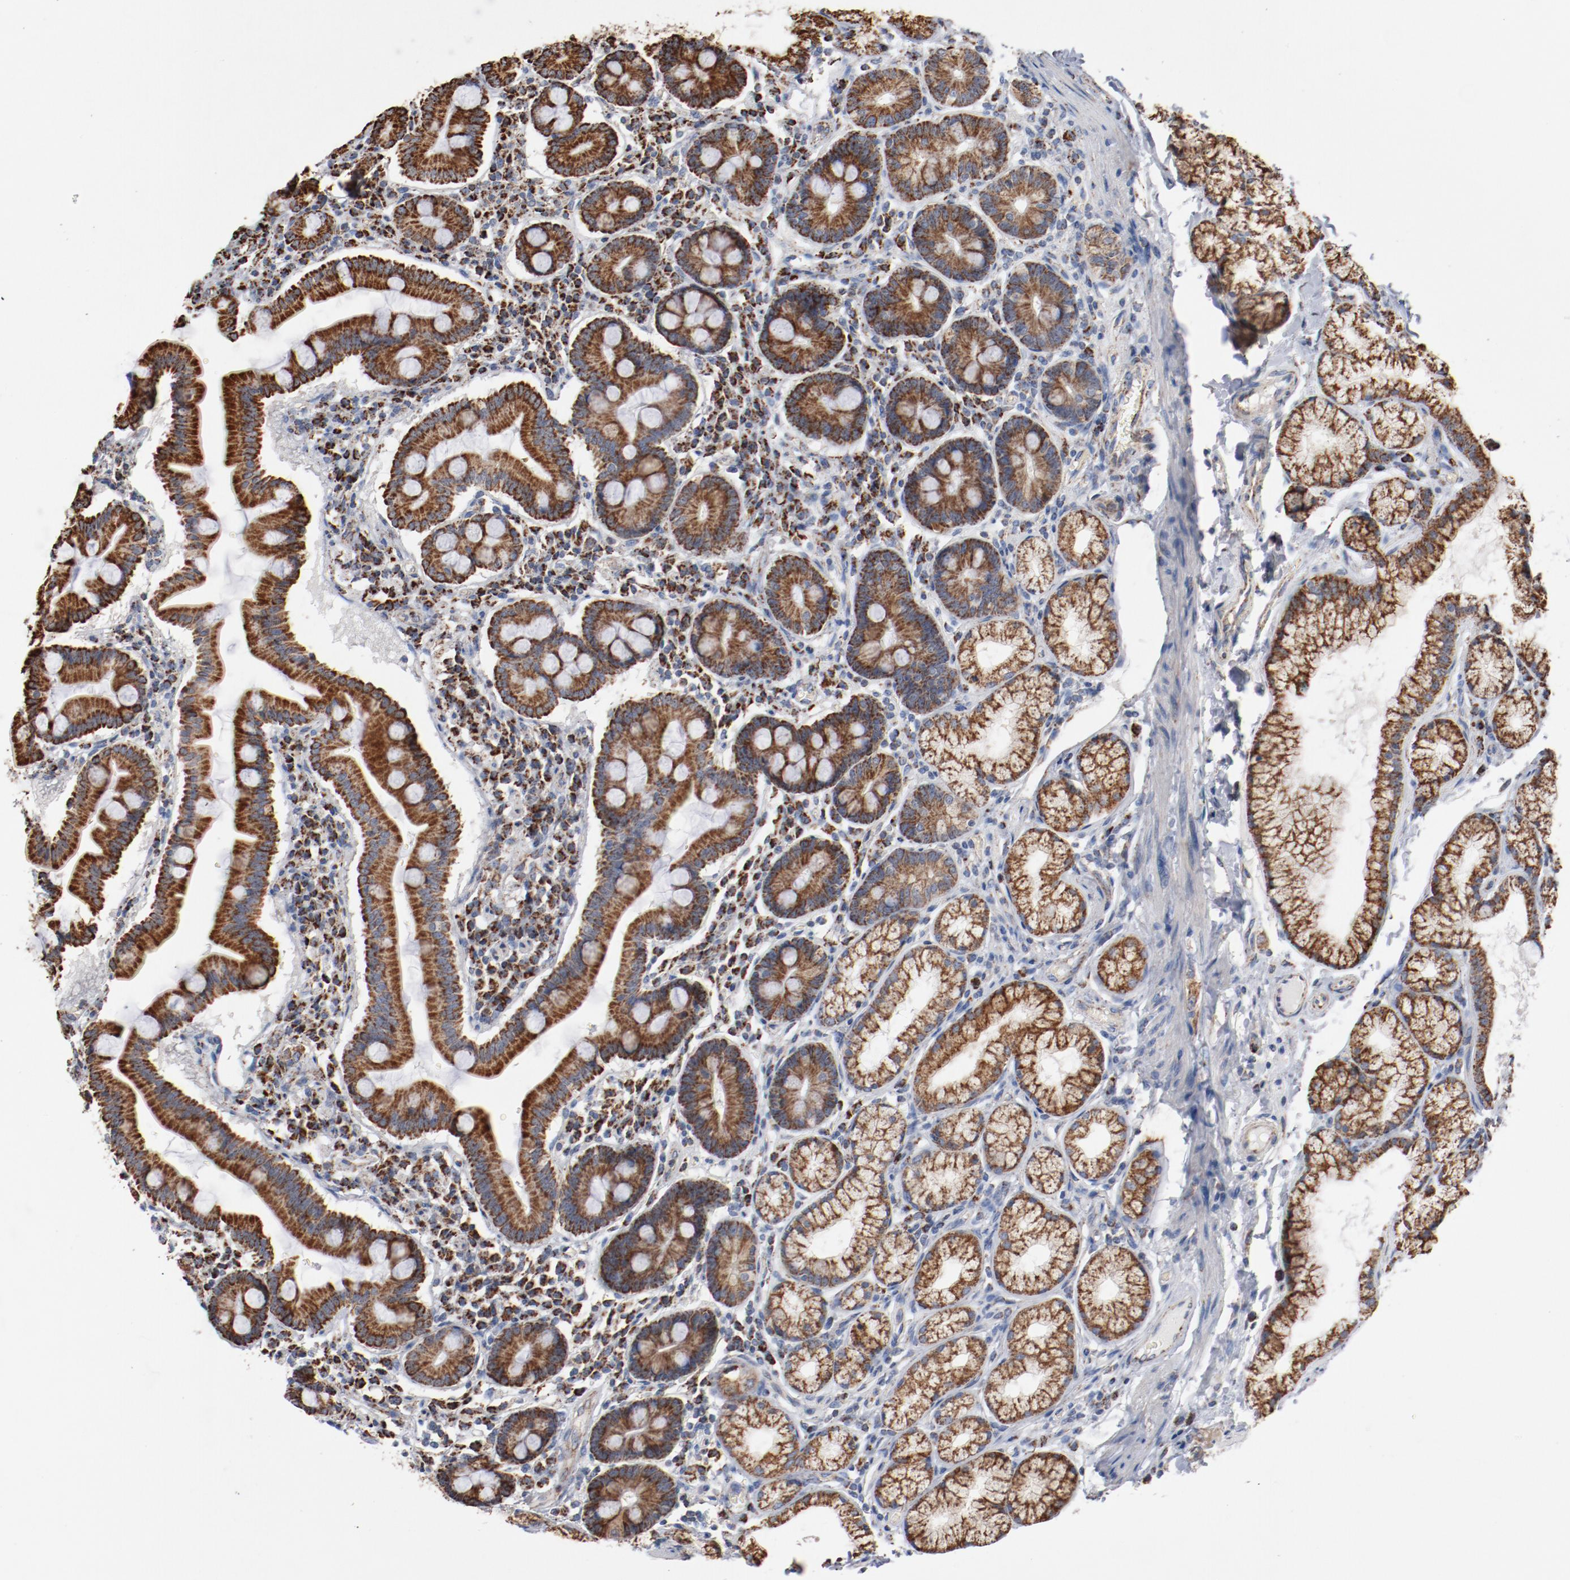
{"staining": {"intensity": "moderate", "quantity": ">75%", "location": "cytoplasmic/membranous"}, "tissue": "duodenum", "cell_type": "Glandular cells", "image_type": "normal", "snomed": [{"axis": "morphology", "description": "Normal tissue, NOS"}, {"axis": "topography", "description": "Duodenum"}], "caption": "IHC of benign duodenum demonstrates medium levels of moderate cytoplasmic/membranous staining in approximately >75% of glandular cells.", "gene": "NDUFS4", "patient": {"sex": "male", "age": 50}}